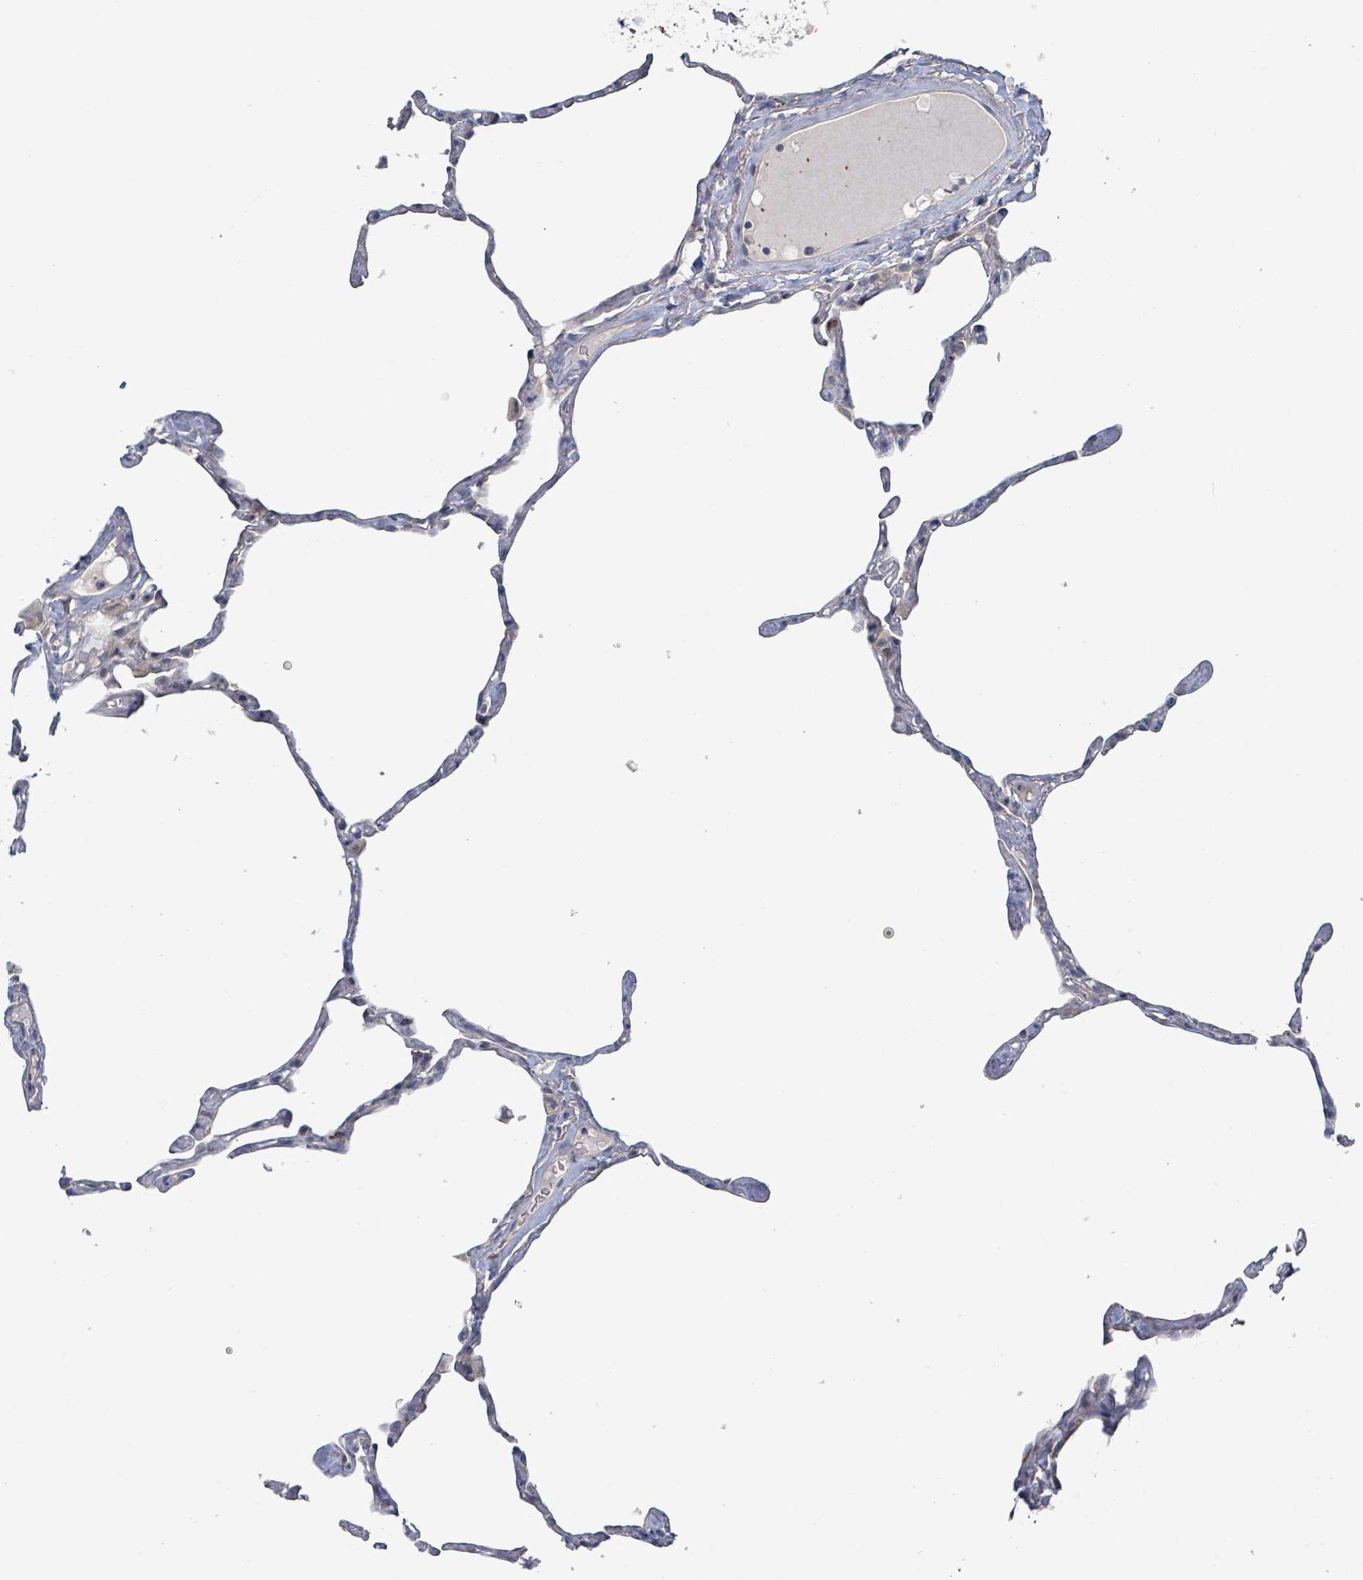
{"staining": {"intensity": "negative", "quantity": "none", "location": "none"}, "tissue": "lung", "cell_type": "Alveolar cells", "image_type": "normal", "snomed": [{"axis": "morphology", "description": "Normal tissue, NOS"}, {"axis": "topography", "description": "Lung"}], "caption": "An immunohistochemistry (IHC) histopathology image of unremarkable lung is shown. There is no staining in alveolar cells of lung. (DAB (3,3'-diaminobenzidine) immunohistochemistry with hematoxylin counter stain).", "gene": "LILRA4", "patient": {"sex": "male", "age": 65}}